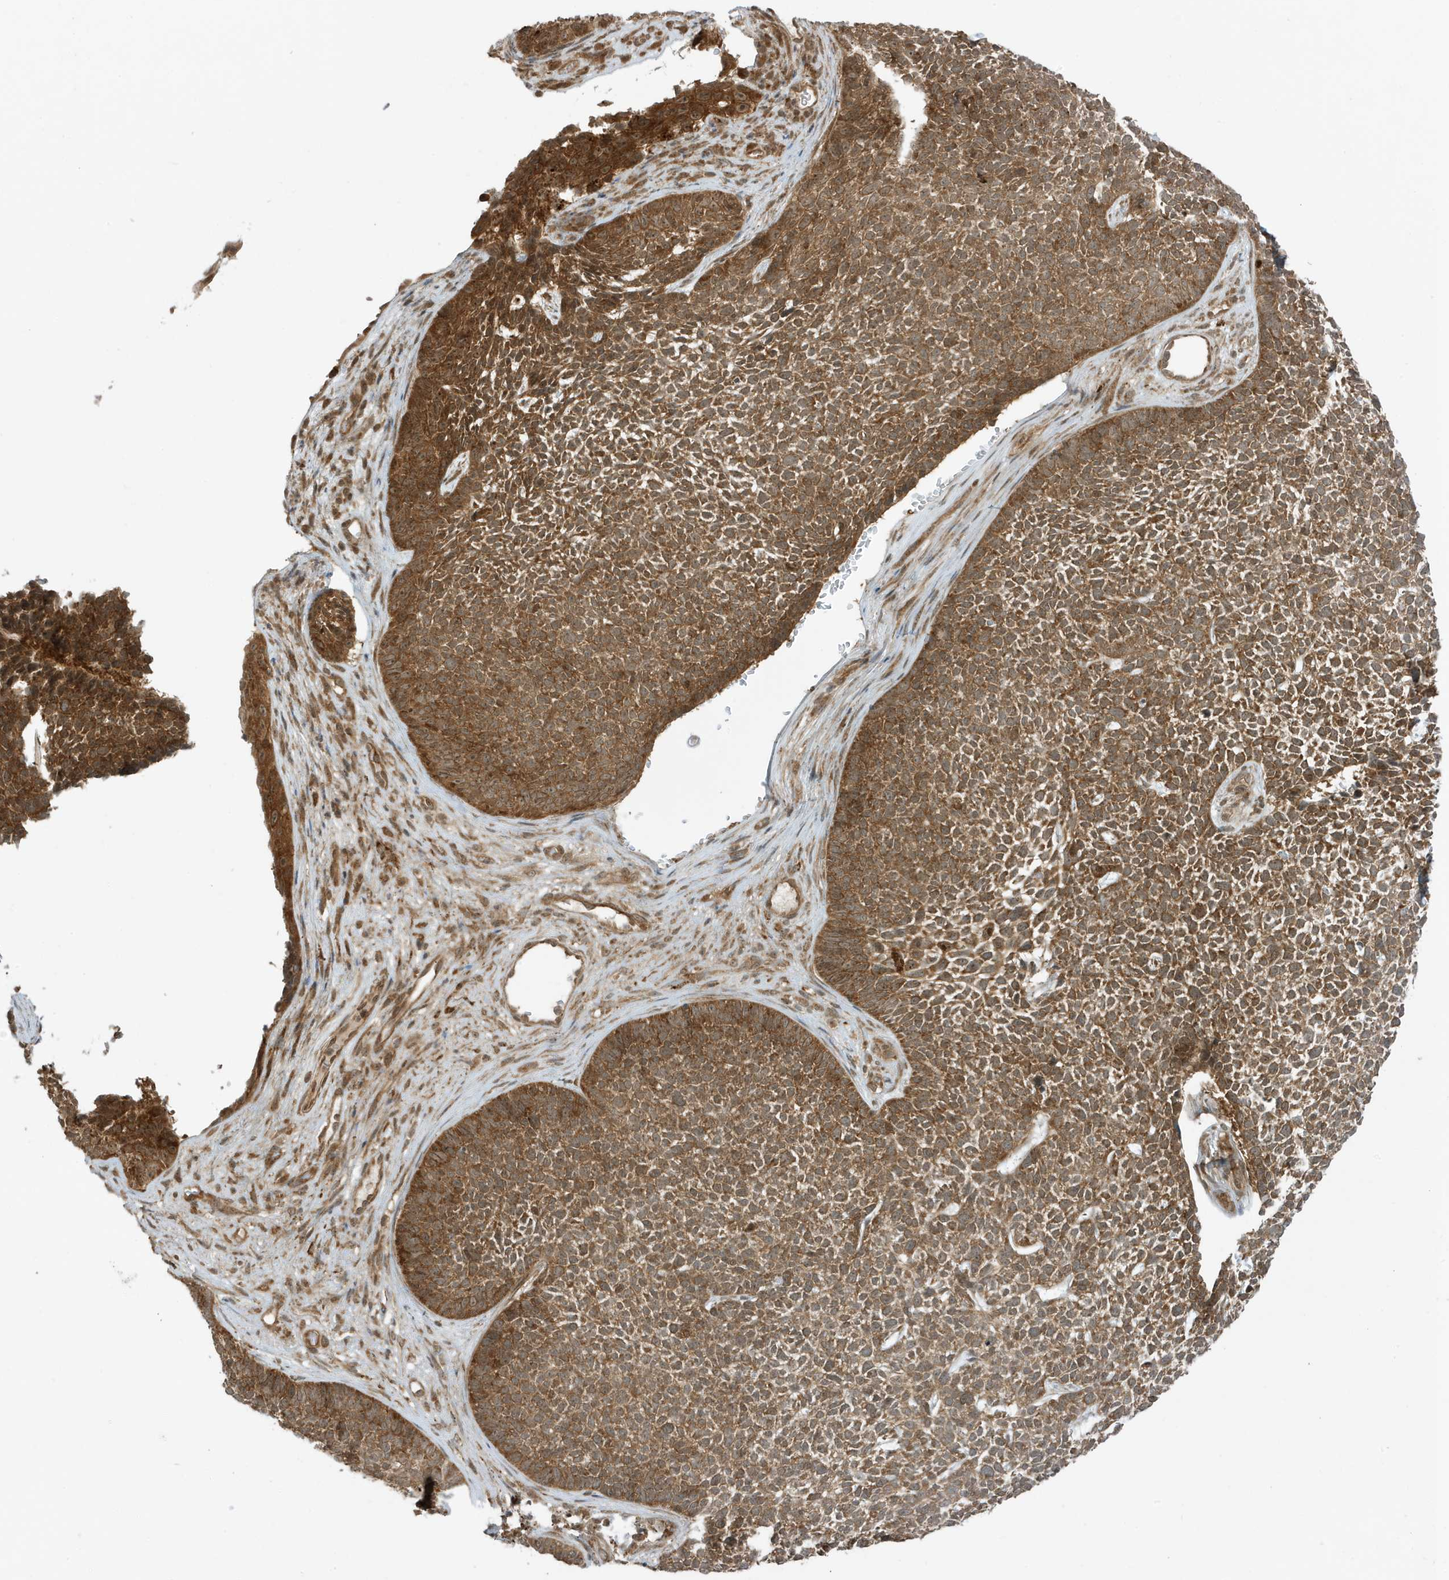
{"staining": {"intensity": "strong", "quantity": ">75%", "location": "cytoplasmic/membranous"}, "tissue": "skin cancer", "cell_type": "Tumor cells", "image_type": "cancer", "snomed": [{"axis": "morphology", "description": "Basal cell carcinoma"}, {"axis": "topography", "description": "Skin"}], "caption": "Immunohistochemistry (IHC) of basal cell carcinoma (skin) exhibits high levels of strong cytoplasmic/membranous positivity in approximately >75% of tumor cells.", "gene": "DHX36", "patient": {"sex": "female", "age": 84}}